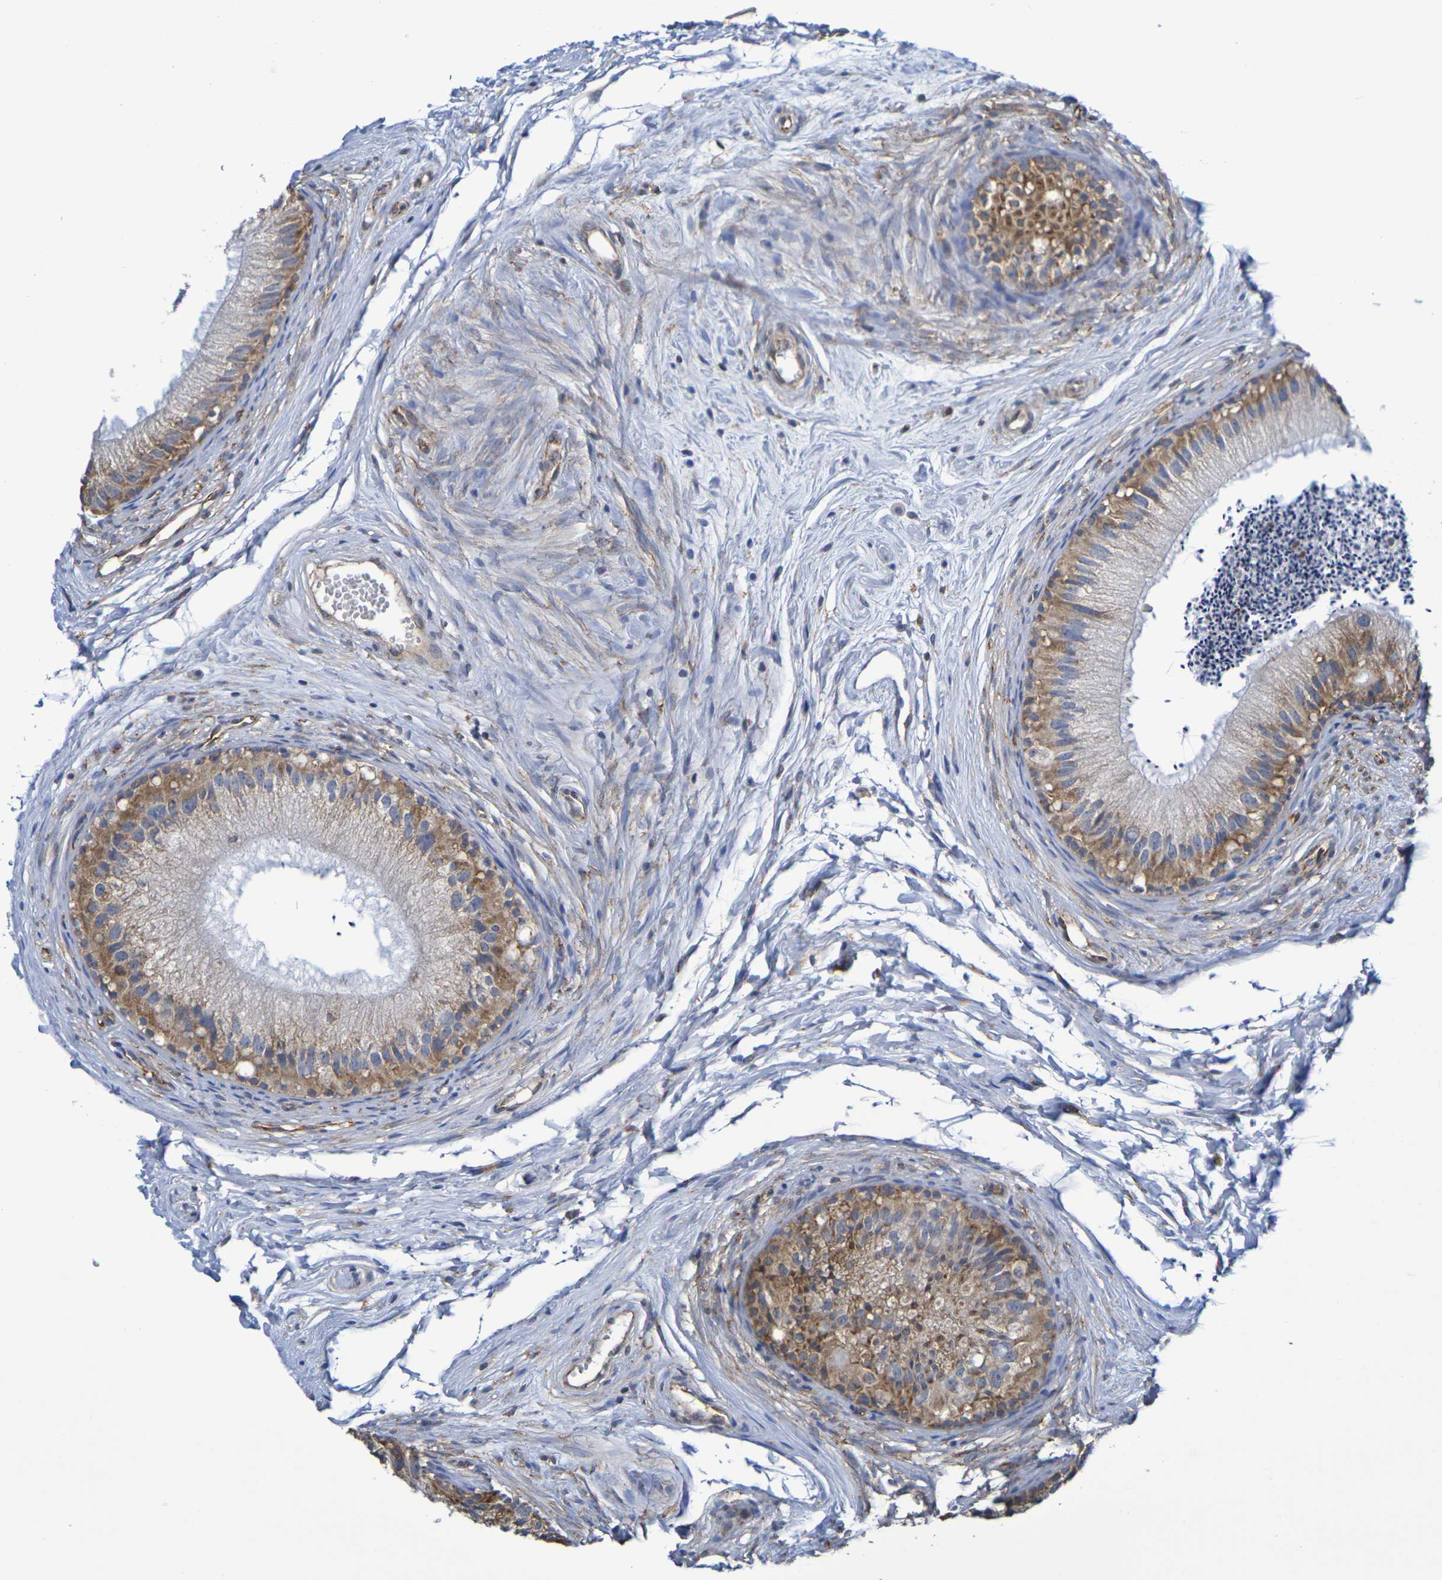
{"staining": {"intensity": "moderate", "quantity": ">75%", "location": "cytoplasmic/membranous"}, "tissue": "epididymis", "cell_type": "Glandular cells", "image_type": "normal", "snomed": [{"axis": "morphology", "description": "Normal tissue, NOS"}, {"axis": "topography", "description": "Epididymis"}], "caption": "A medium amount of moderate cytoplasmic/membranous staining is present in approximately >75% of glandular cells in benign epididymis.", "gene": "CHRNB1", "patient": {"sex": "male", "age": 56}}